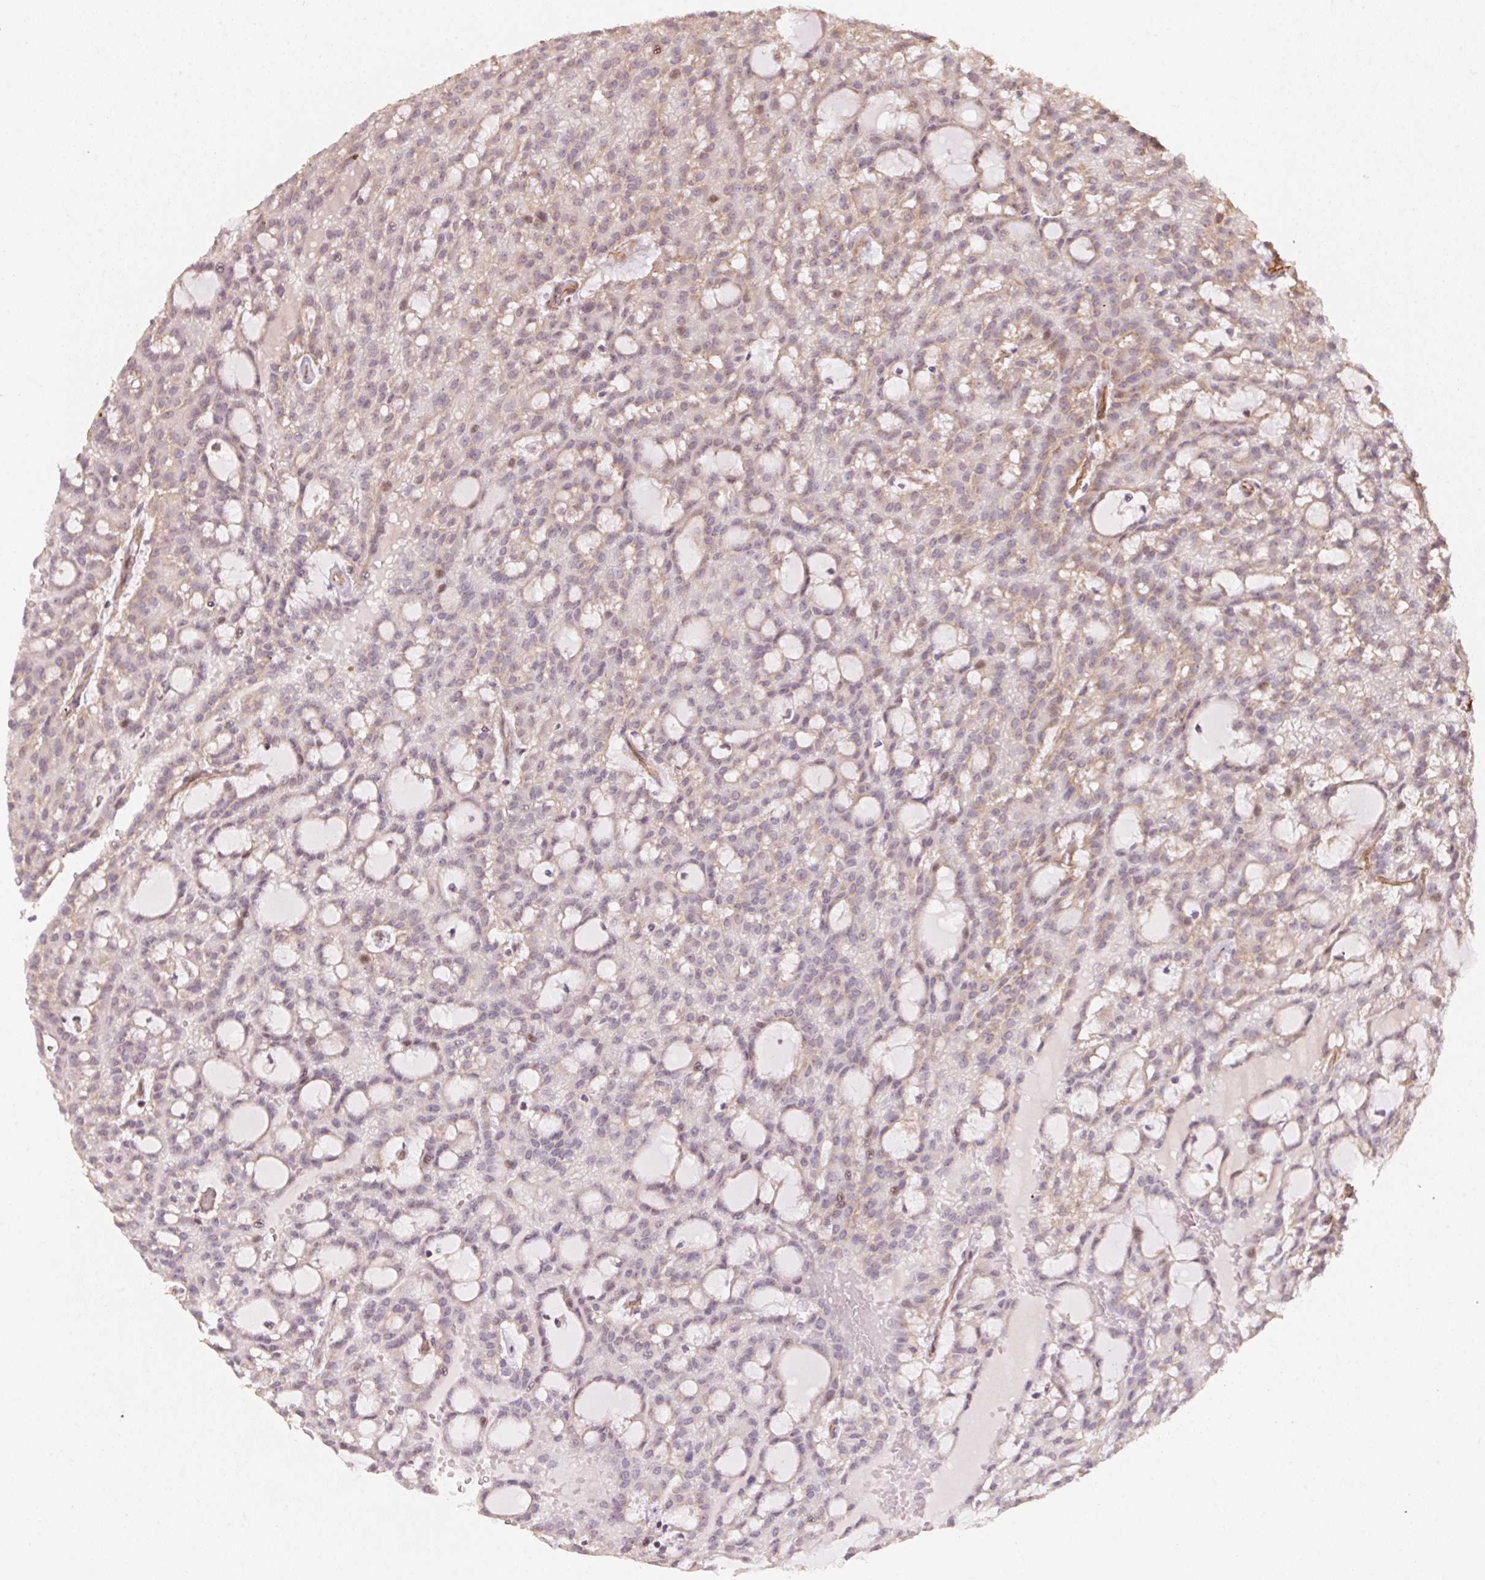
{"staining": {"intensity": "moderate", "quantity": "25%-75%", "location": "cytoplasmic/membranous"}, "tissue": "renal cancer", "cell_type": "Tumor cells", "image_type": "cancer", "snomed": [{"axis": "morphology", "description": "Adenocarcinoma, NOS"}, {"axis": "topography", "description": "Kidney"}], "caption": "Renal cancer tissue shows moderate cytoplasmic/membranous positivity in about 25%-75% of tumor cells", "gene": "FOXR2", "patient": {"sex": "male", "age": 63}}